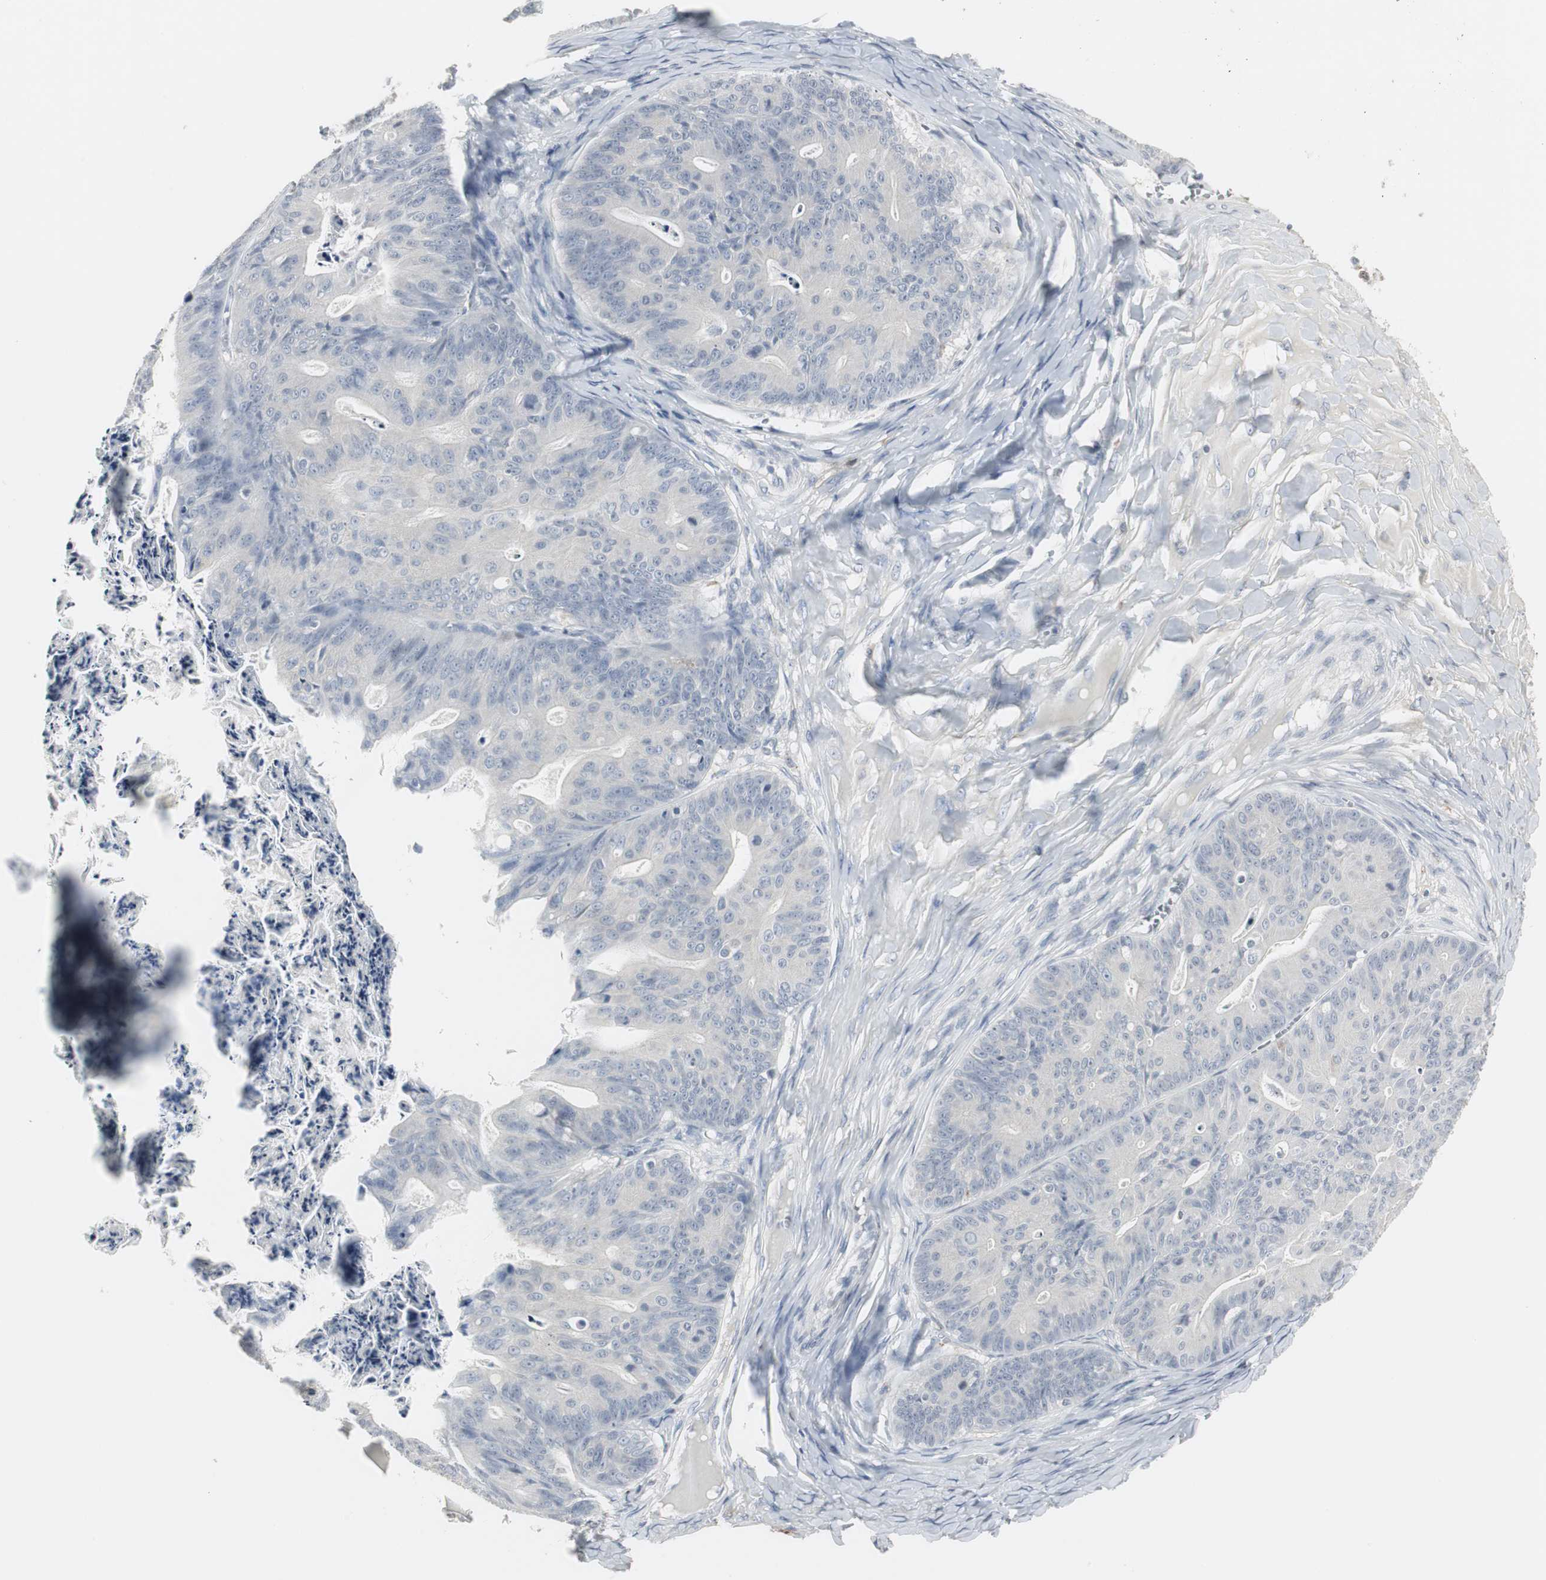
{"staining": {"intensity": "negative", "quantity": "none", "location": "none"}, "tissue": "ovarian cancer", "cell_type": "Tumor cells", "image_type": "cancer", "snomed": [{"axis": "morphology", "description": "Cystadenocarcinoma, mucinous, NOS"}, {"axis": "topography", "description": "Ovary"}], "caption": "Image shows no protein positivity in tumor cells of mucinous cystadenocarcinoma (ovarian) tissue.", "gene": "PI15", "patient": {"sex": "female", "age": 36}}